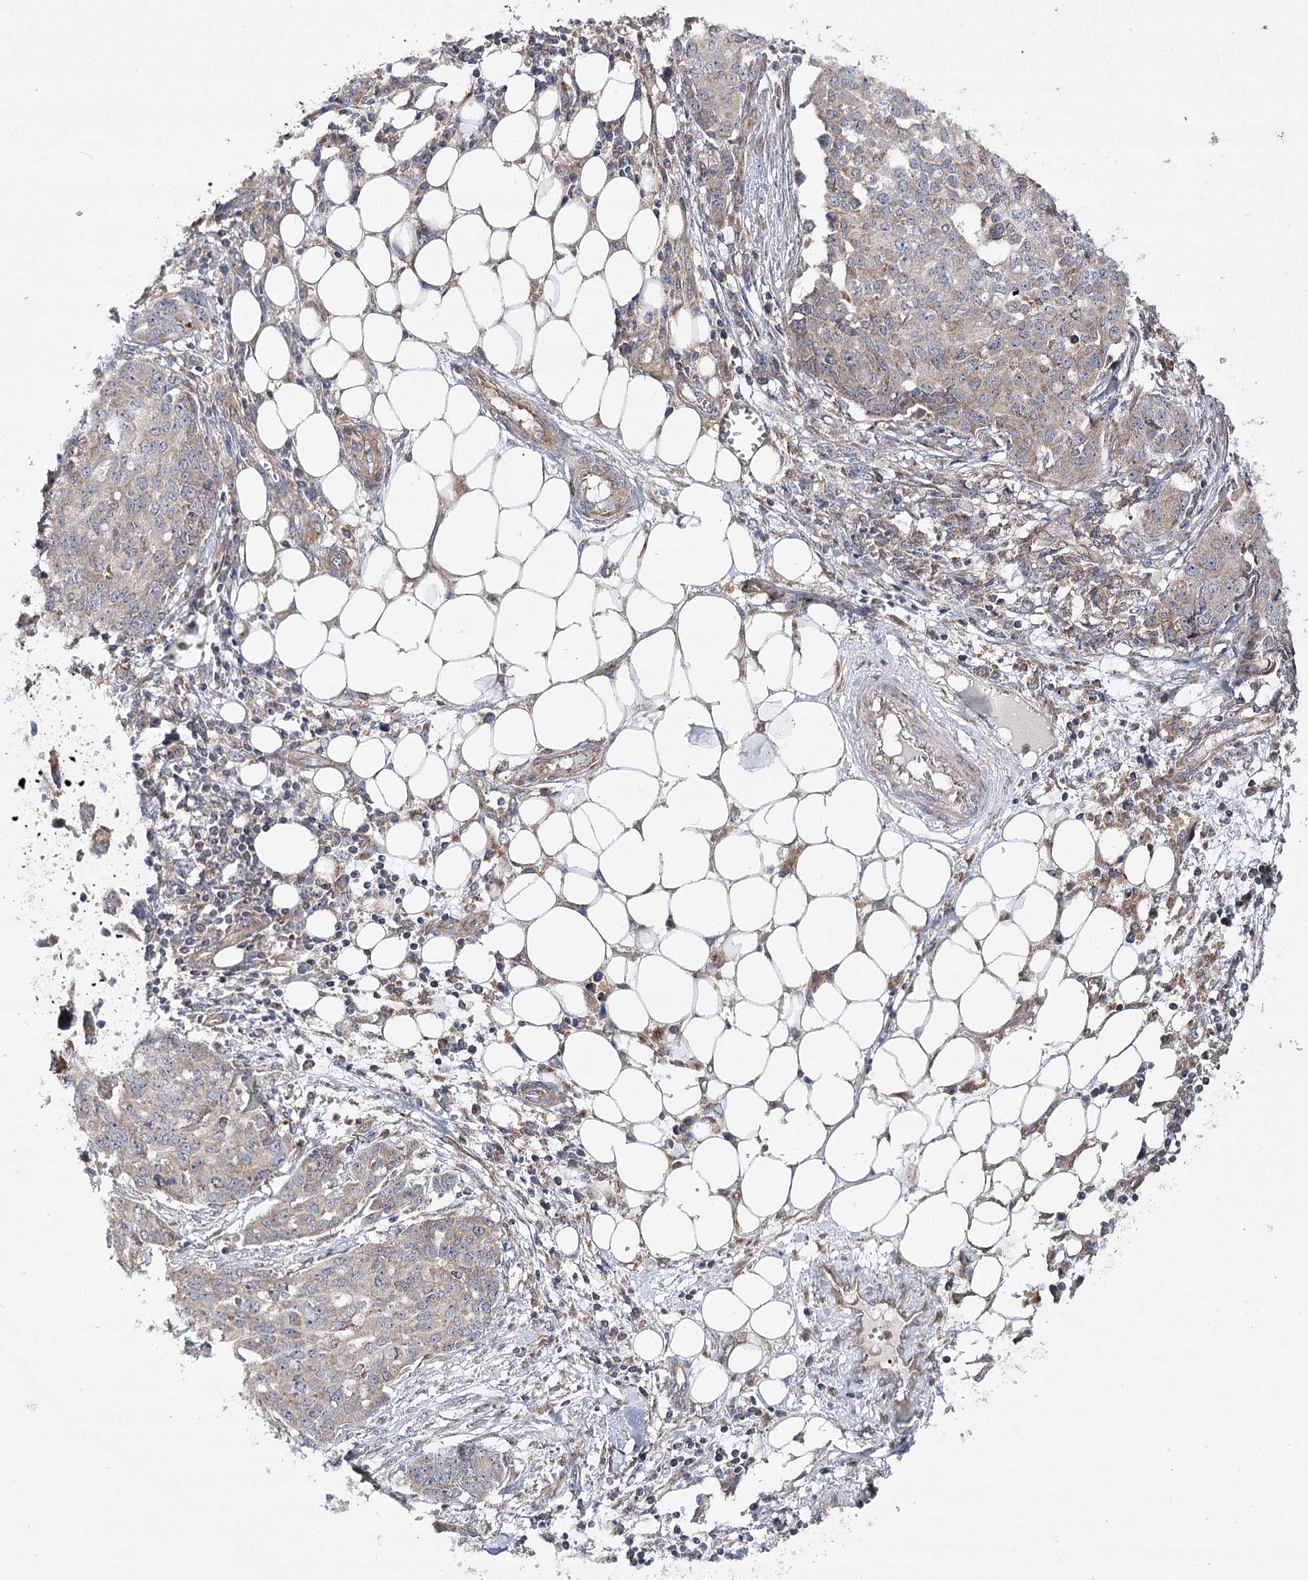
{"staining": {"intensity": "negative", "quantity": "none", "location": "none"}, "tissue": "ovarian cancer", "cell_type": "Tumor cells", "image_type": "cancer", "snomed": [{"axis": "morphology", "description": "Cystadenocarcinoma, serous, NOS"}, {"axis": "topography", "description": "Soft tissue"}, {"axis": "topography", "description": "Ovary"}], "caption": "IHC photomicrograph of neoplastic tissue: serous cystadenocarcinoma (ovarian) stained with DAB (3,3'-diaminobenzidine) demonstrates no significant protein positivity in tumor cells. (Brightfield microscopy of DAB (3,3'-diaminobenzidine) IHC at high magnification).", "gene": "DNAJC13", "patient": {"sex": "female", "age": 57}}